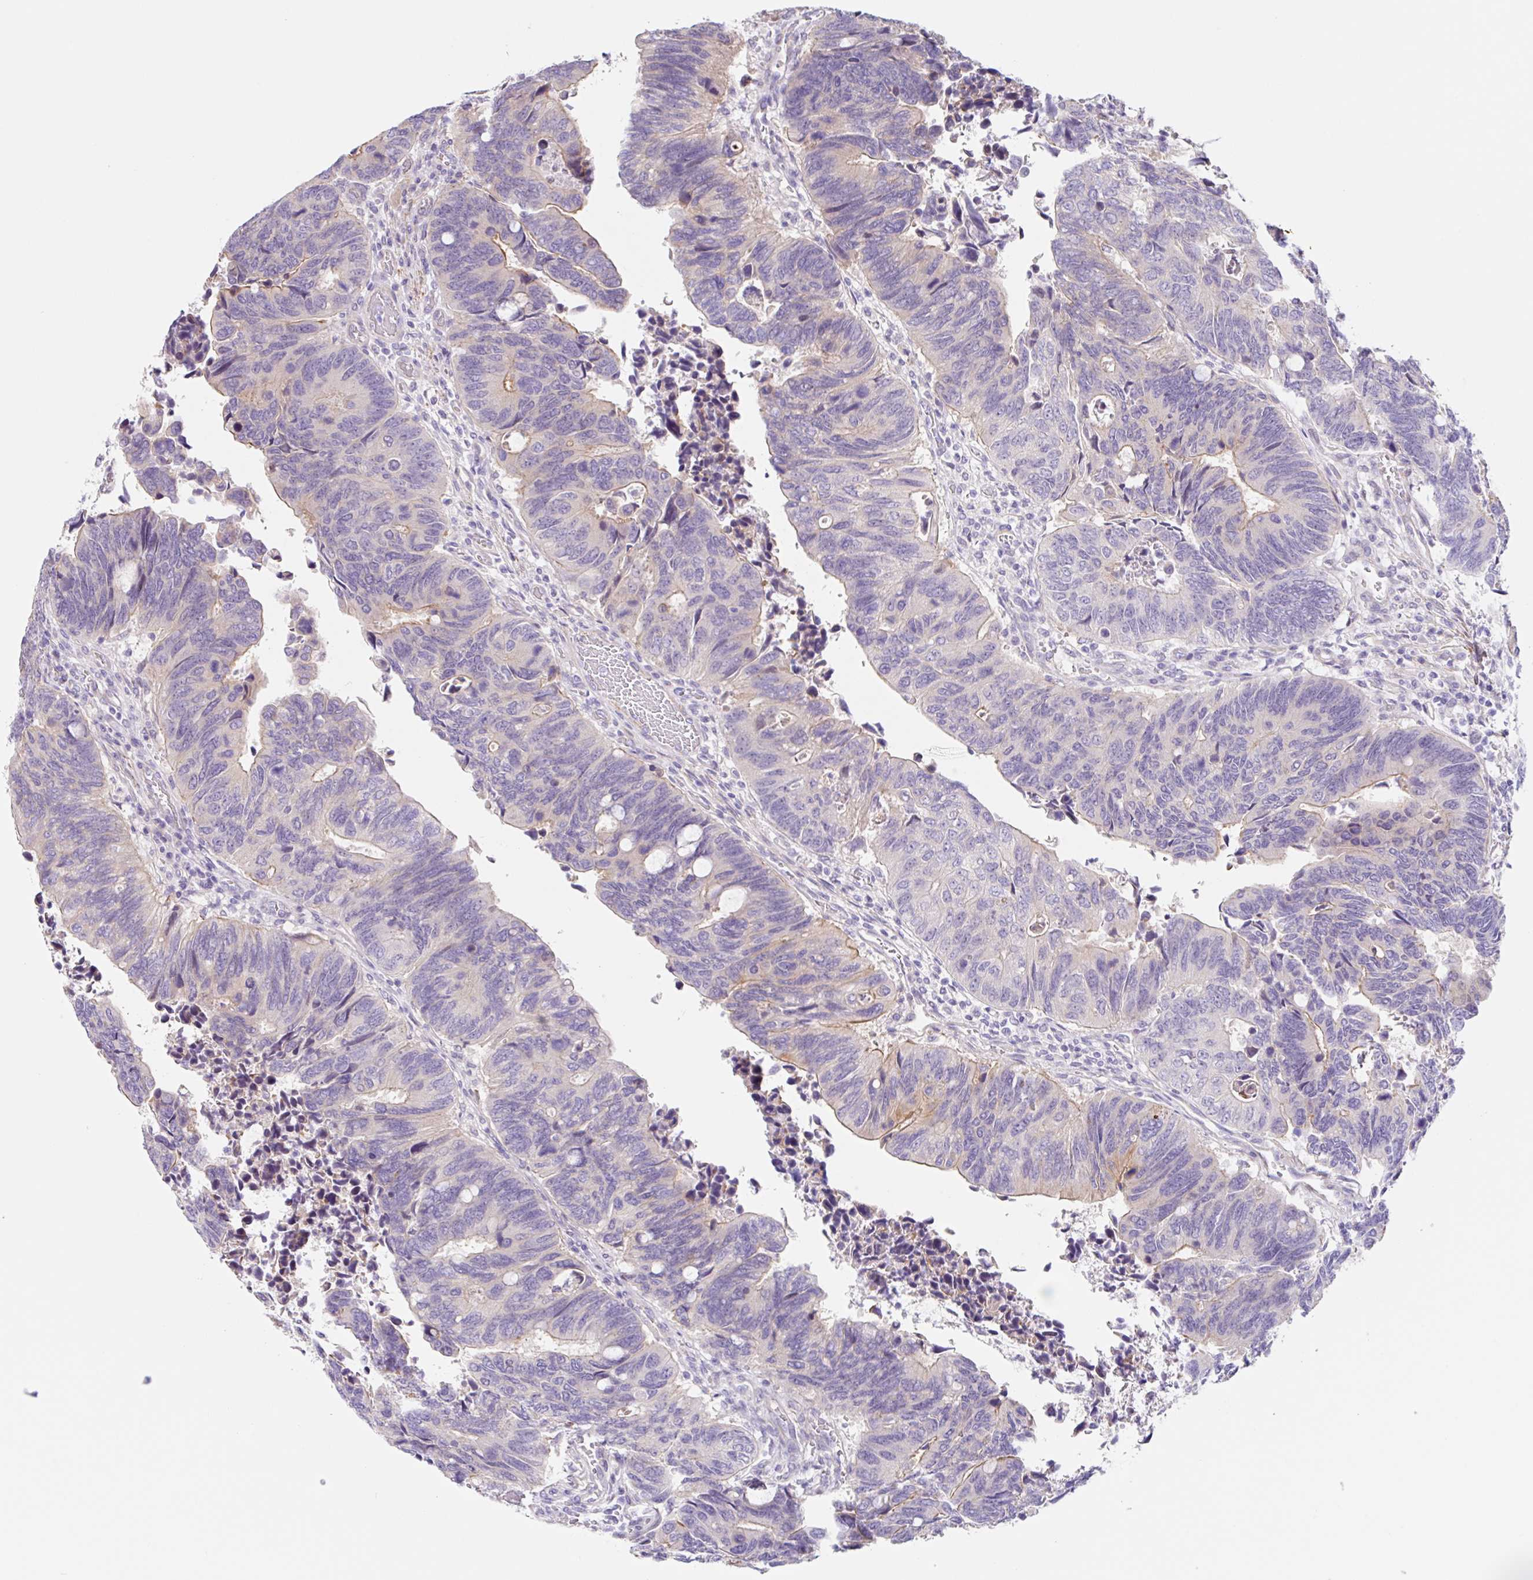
{"staining": {"intensity": "weak", "quantity": "<25%", "location": "cytoplasmic/membranous"}, "tissue": "colorectal cancer", "cell_type": "Tumor cells", "image_type": "cancer", "snomed": [{"axis": "morphology", "description": "Adenocarcinoma, NOS"}, {"axis": "topography", "description": "Colon"}], "caption": "The IHC image has no significant positivity in tumor cells of colorectal adenocarcinoma tissue.", "gene": "DCAF17", "patient": {"sex": "male", "age": 87}}